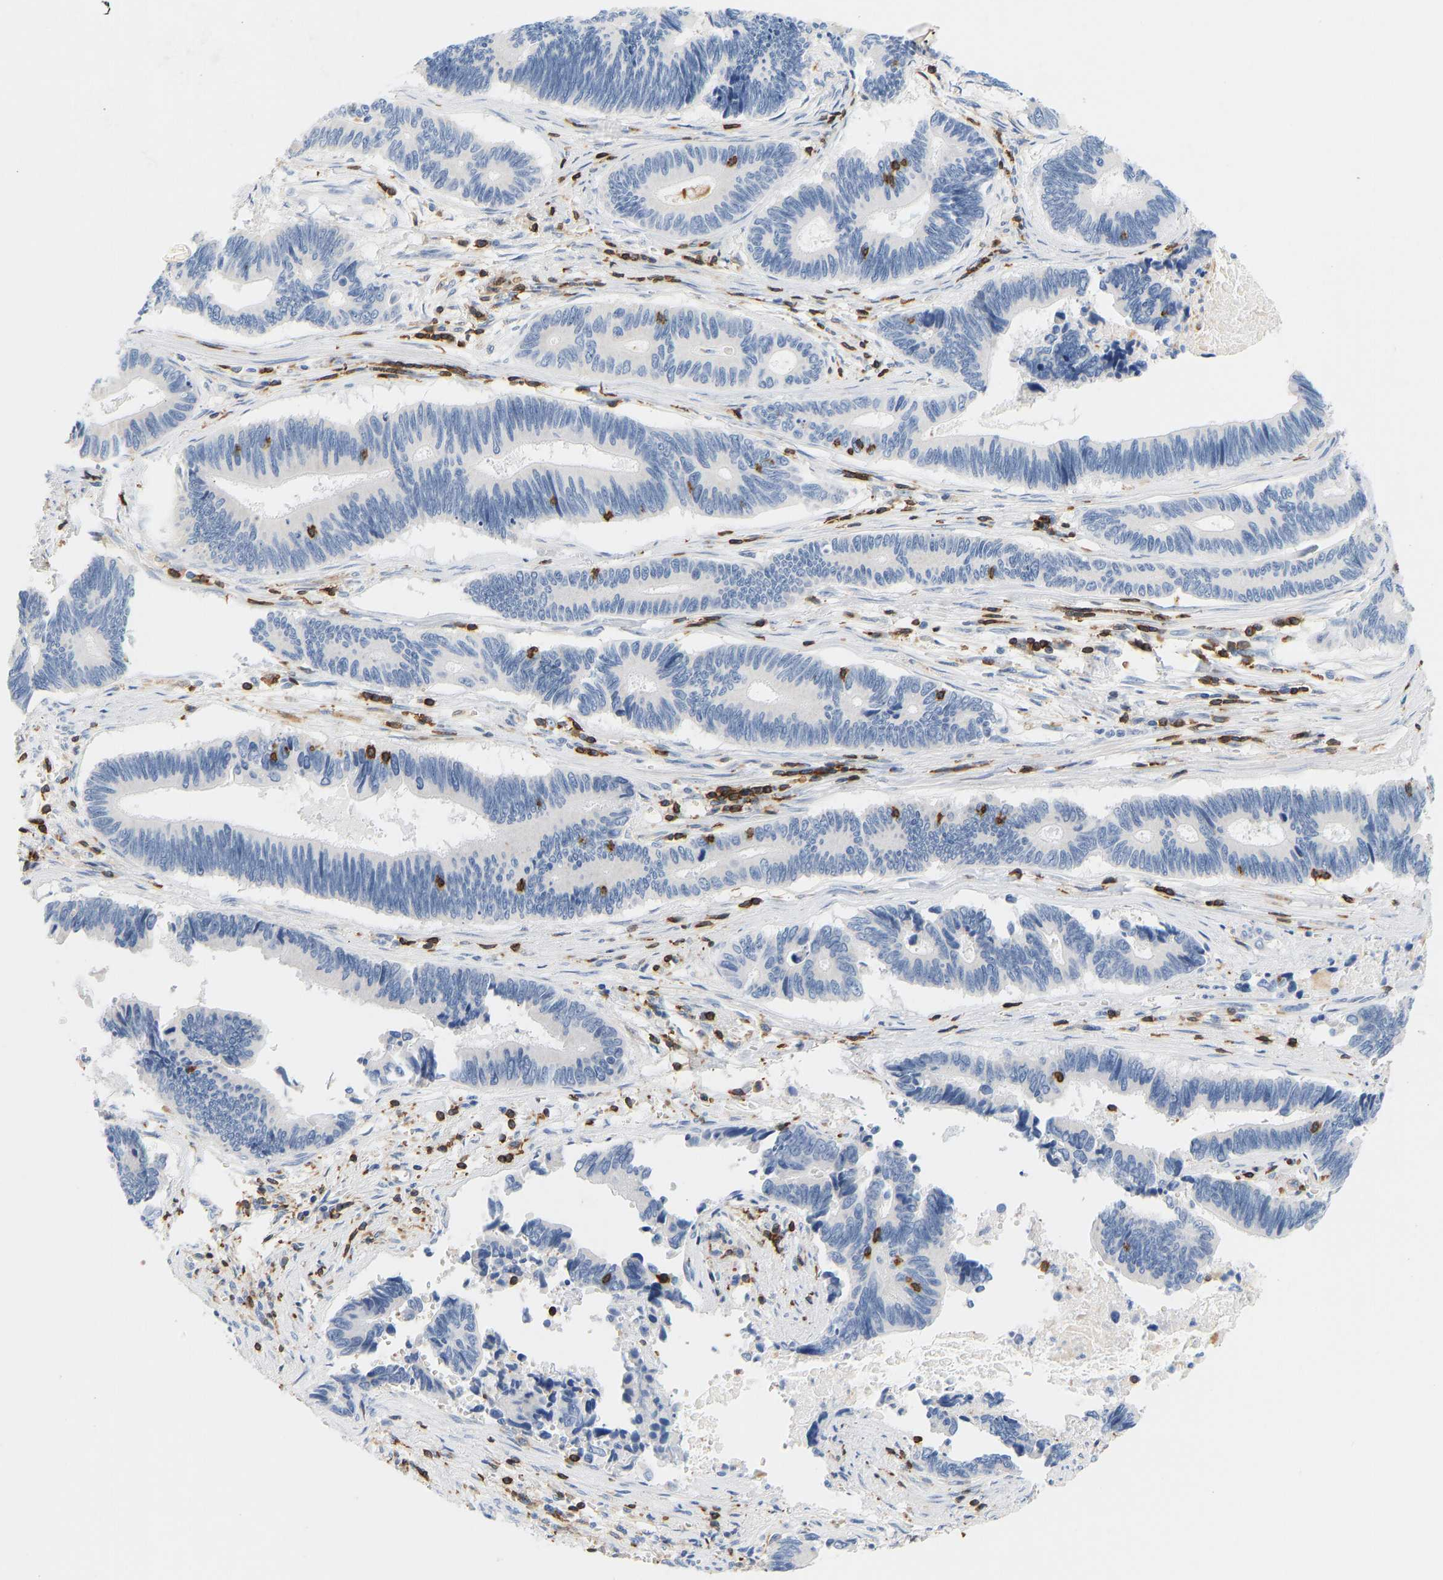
{"staining": {"intensity": "negative", "quantity": "none", "location": "none"}, "tissue": "pancreatic cancer", "cell_type": "Tumor cells", "image_type": "cancer", "snomed": [{"axis": "morphology", "description": "Adenocarcinoma, NOS"}, {"axis": "topography", "description": "Pancreas"}], "caption": "Tumor cells show no significant positivity in pancreatic cancer.", "gene": "EVL", "patient": {"sex": "female", "age": 70}}